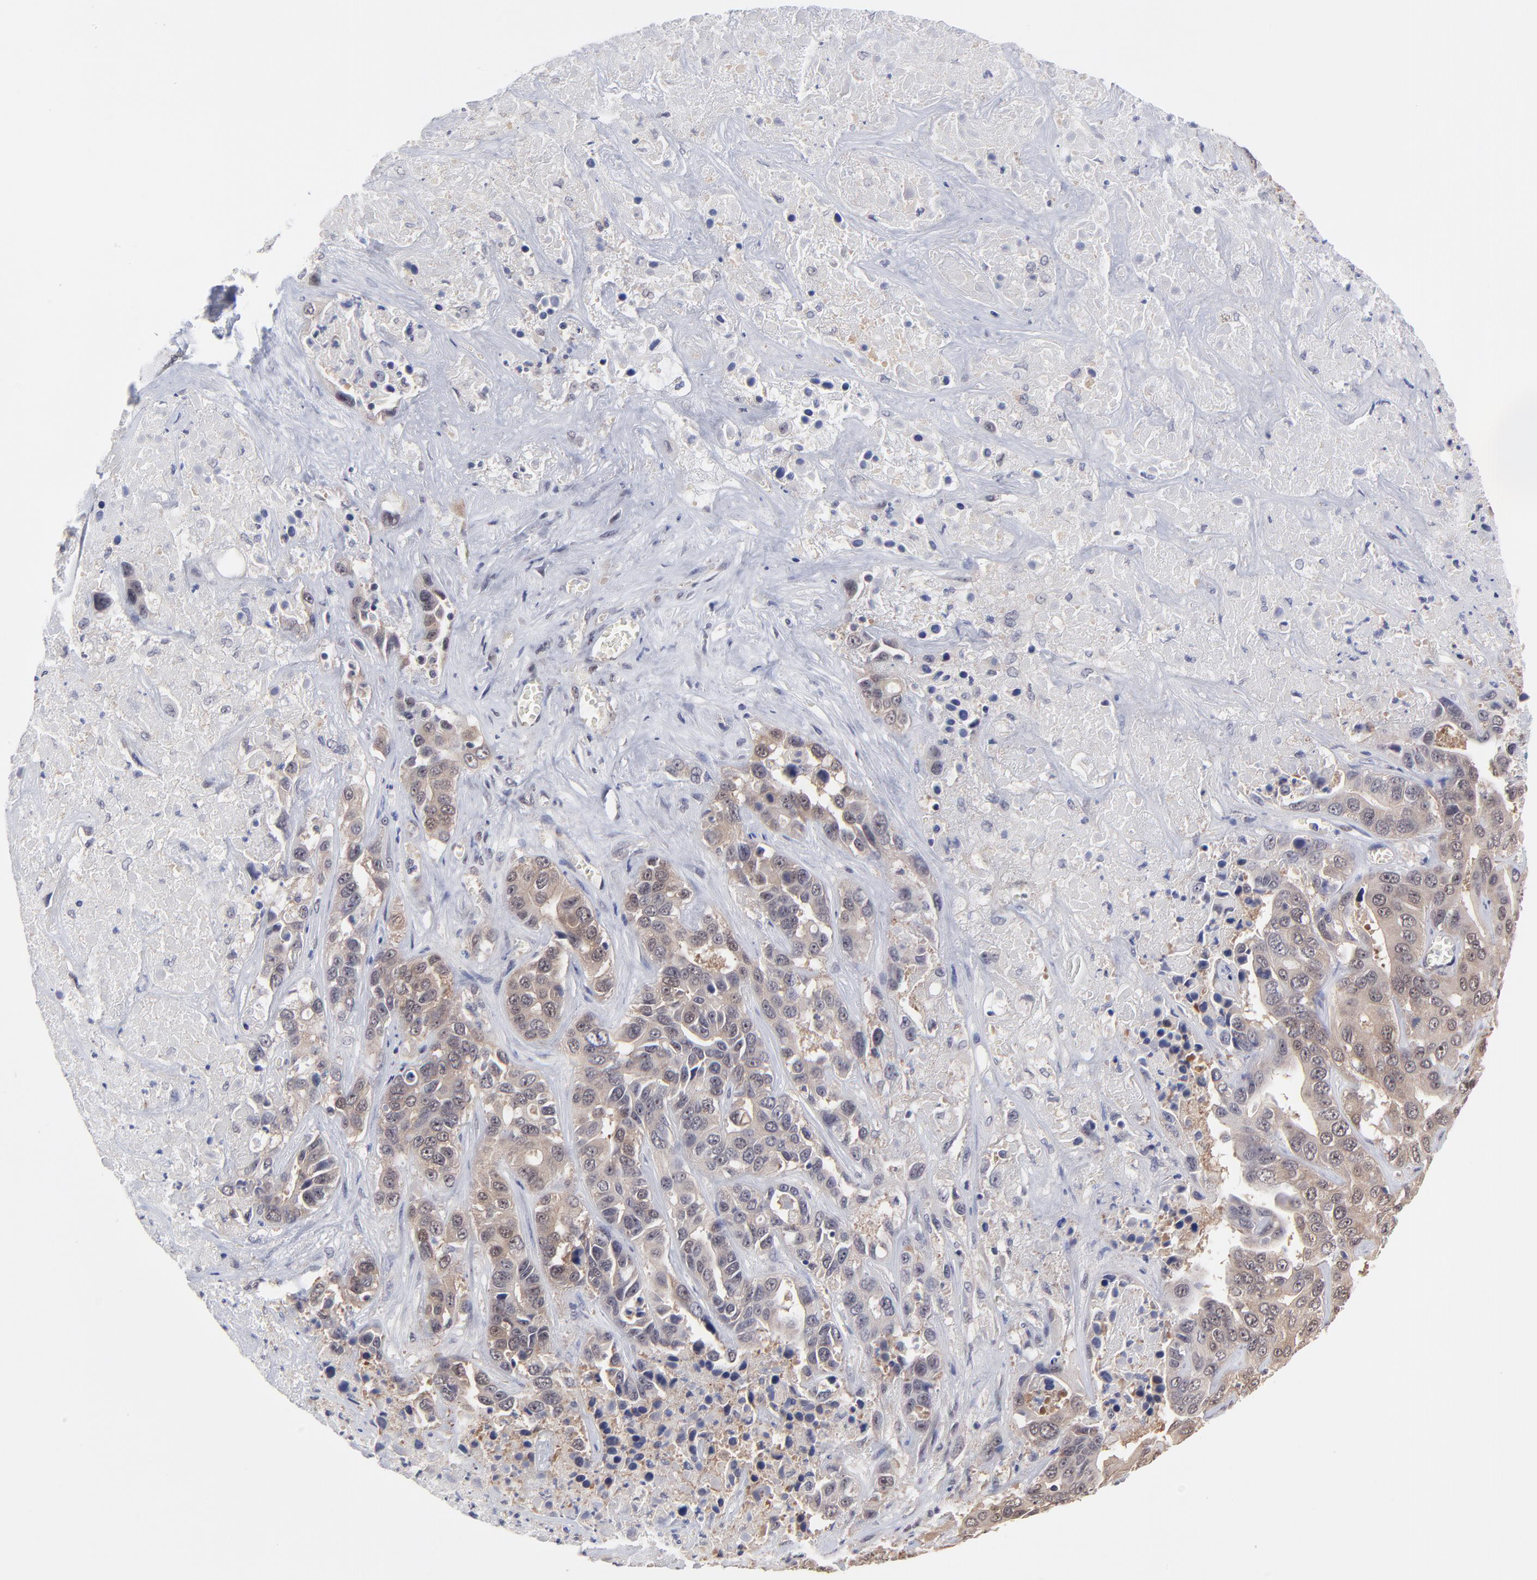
{"staining": {"intensity": "weak", "quantity": ">75%", "location": "cytoplasmic/membranous"}, "tissue": "liver cancer", "cell_type": "Tumor cells", "image_type": "cancer", "snomed": [{"axis": "morphology", "description": "Cholangiocarcinoma"}, {"axis": "topography", "description": "Liver"}], "caption": "Protein analysis of liver cancer tissue exhibits weak cytoplasmic/membranous staining in approximately >75% of tumor cells. The staining was performed using DAB to visualize the protein expression in brown, while the nuclei were stained in blue with hematoxylin (Magnification: 20x).", "gene": "UBE2E3", "patient": {"sex": "female", "age": 52}}